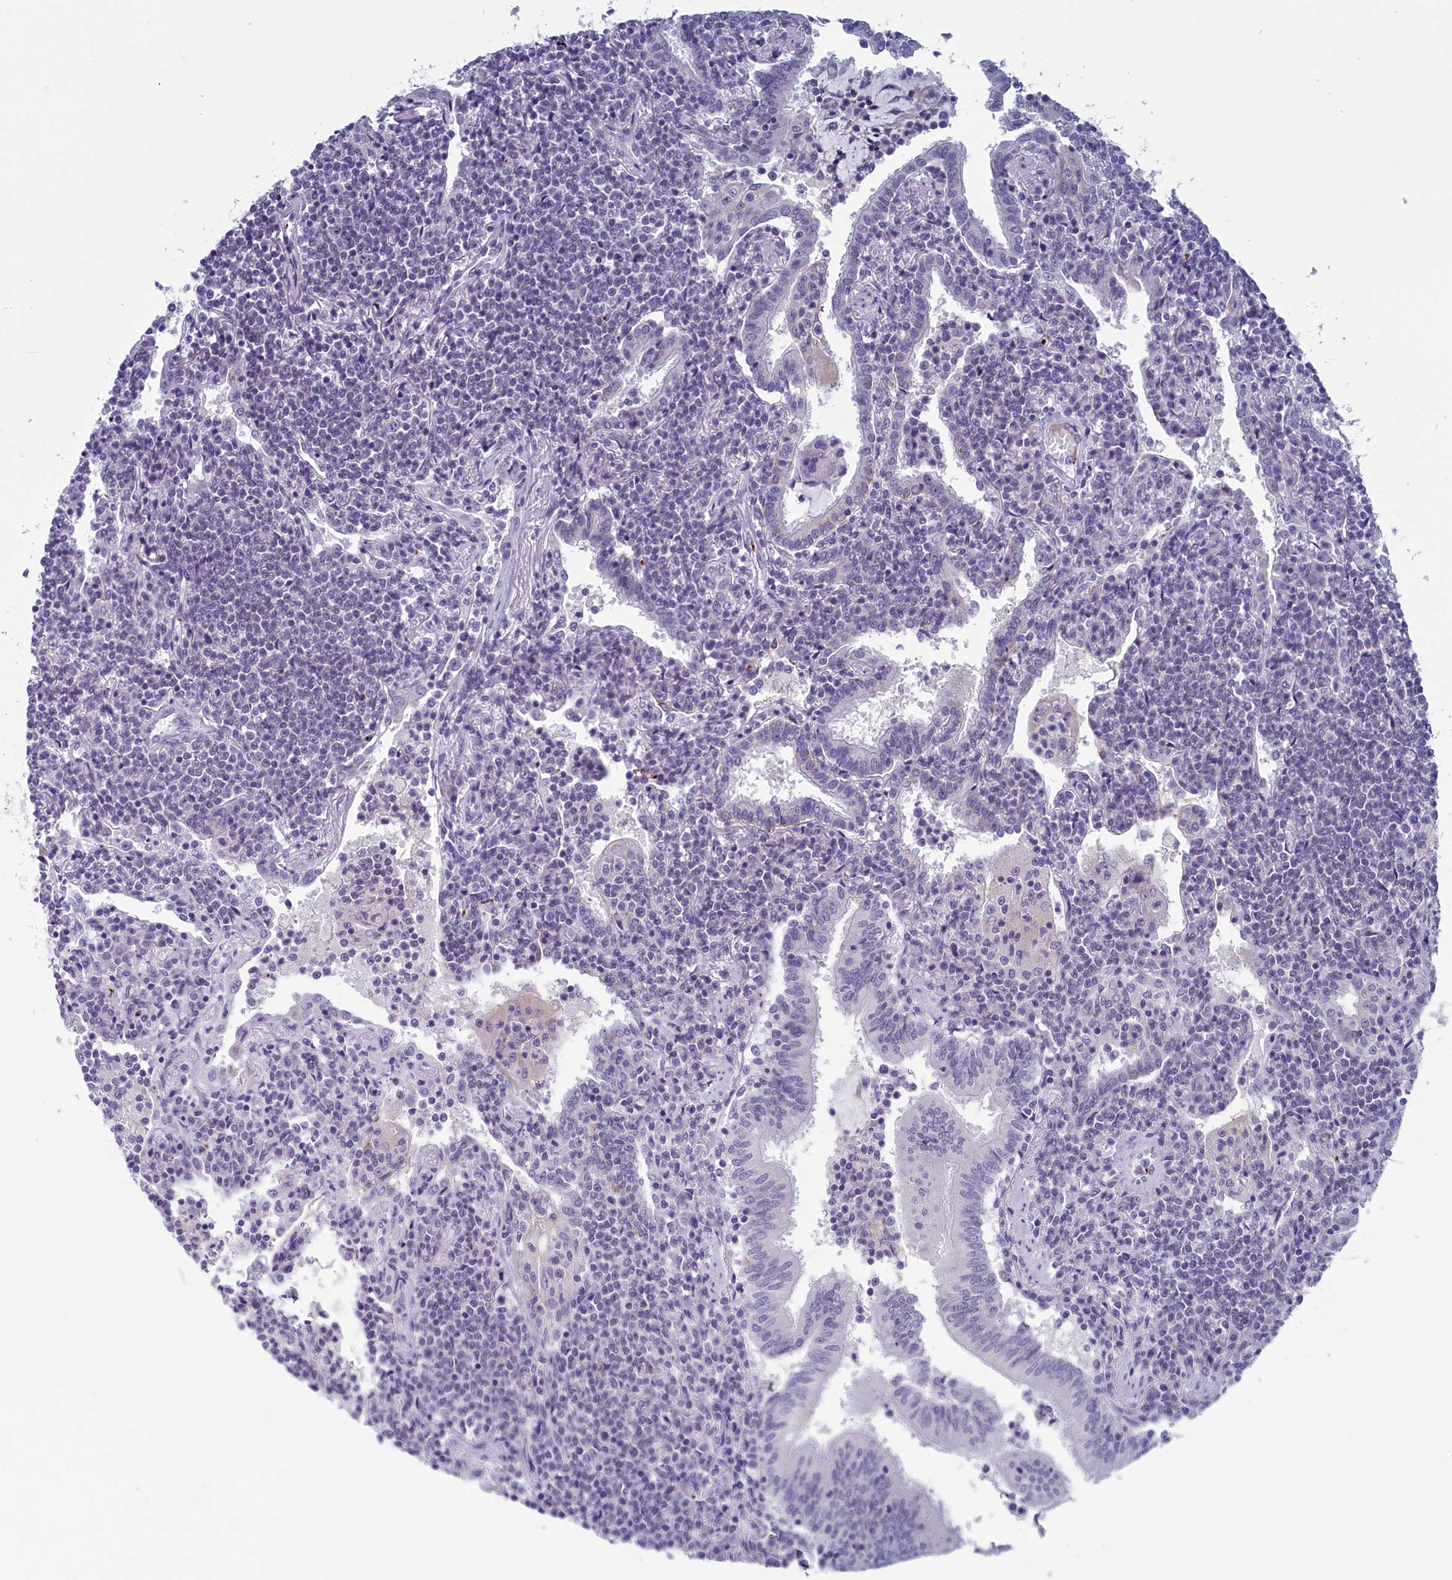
{"staining": {"intensity": "negative", "quantity": "none", "location": "none"}, "tissue": "lymphoma", "cell_type": "Tumor cells", "image_type": "cancer", "snomed": [{"axis": "morphology", "description": "Malignant lymphoma, non-Hodgkin's type, Low grade"}, {"axis": "topography", "description": "Lung"}], "caption": "IHC histopathology image of neoplastic tissue: human low-grade malignant lymphoma, non-Hodgkin's type stained with DAB exhibits no significant protein positivity in tumor cells.", "gene": "AIFM2", "patient": {"sex": "female", "age": 71}}